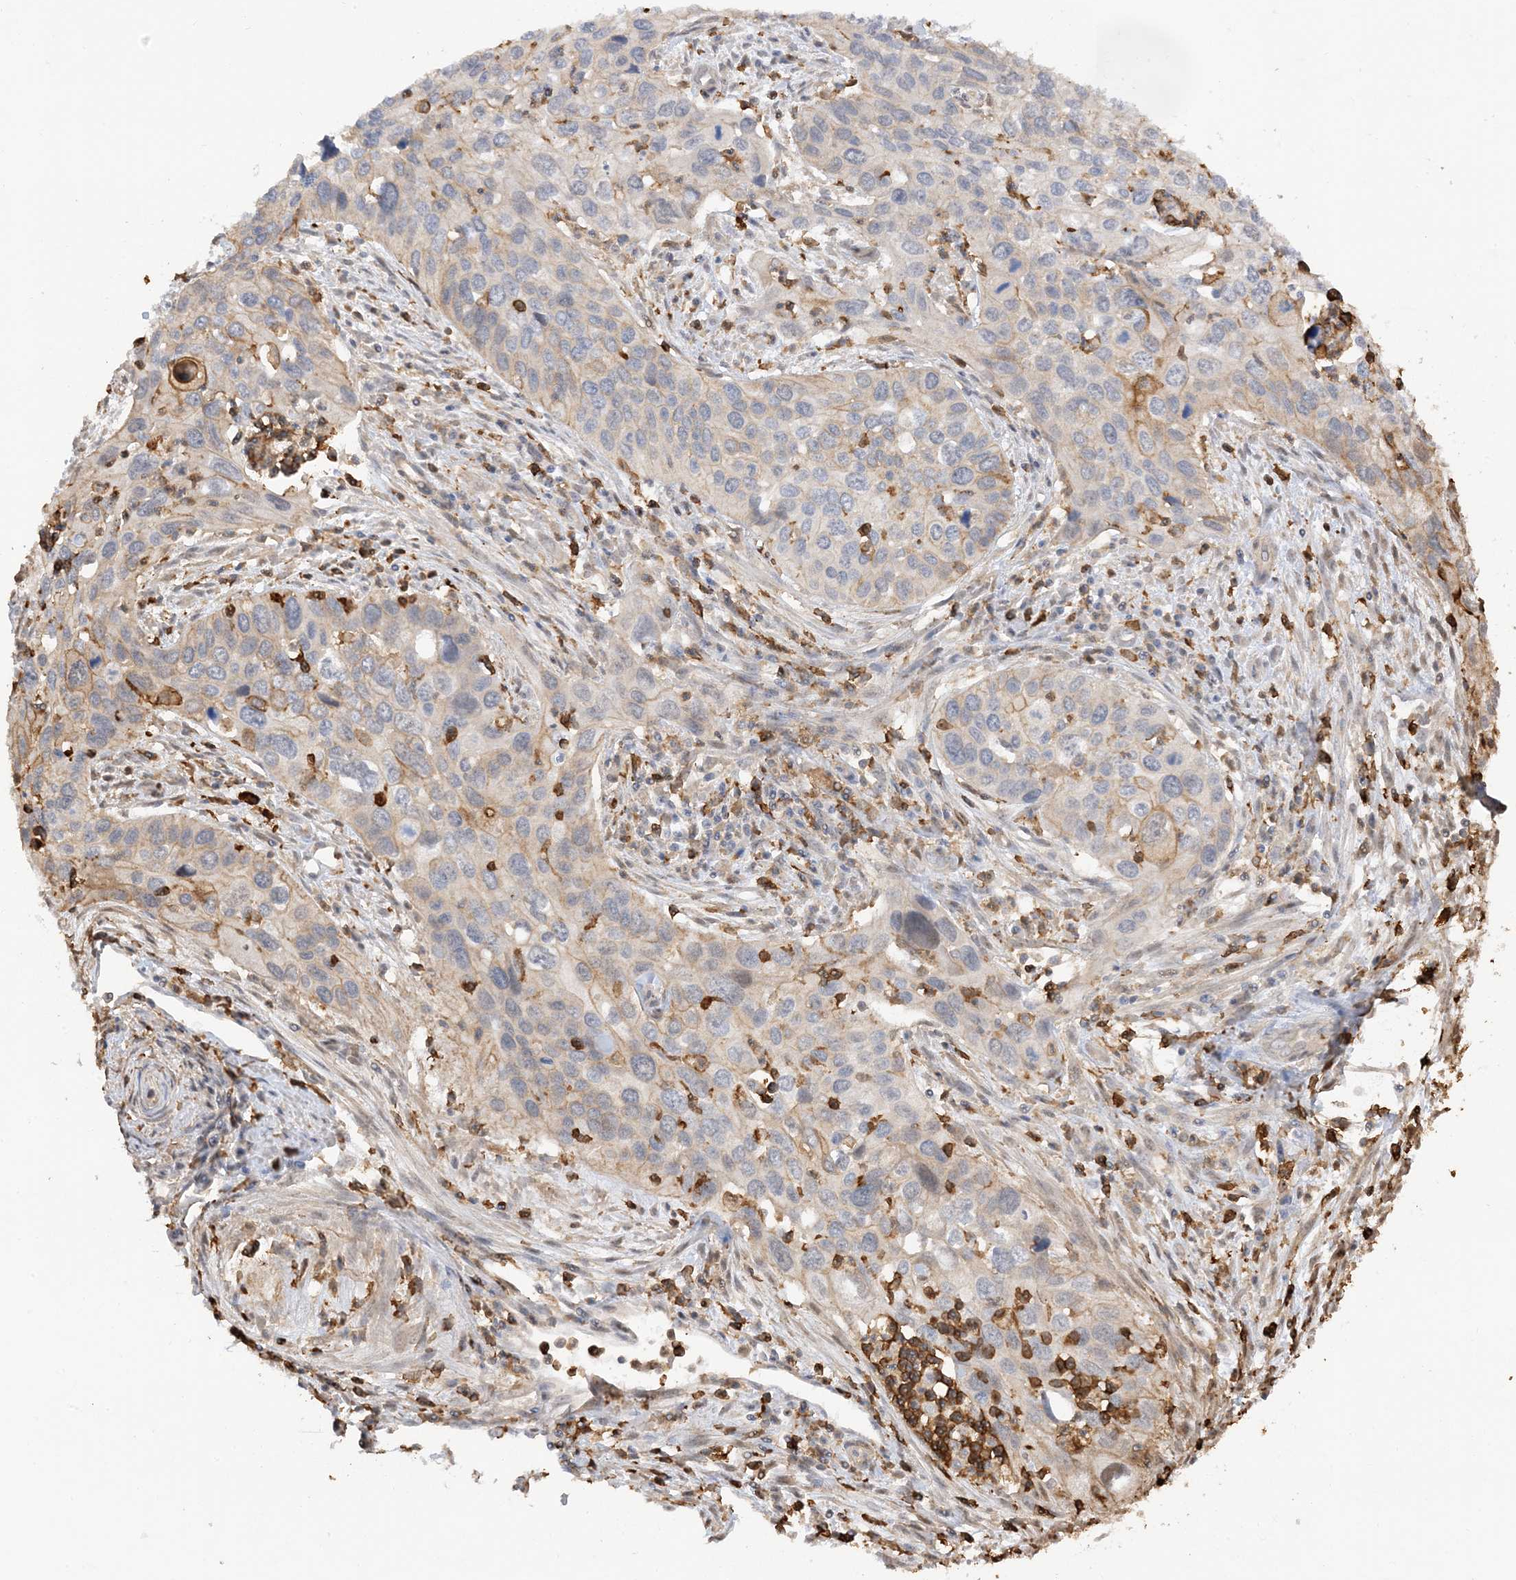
{"staining": {"intensity": "weak", "quantity": "<25%", "location": "cytoplasmic/membranous"}, "tissue": "cervical cancer", "cell_type": "Tumor cells", "image_type": "cancer", "snomed": [{"axis": "morphology", "description": "Squamous cell carcinoma, NOS"}, {"axis": "topography", "description": "Cervix"}], "caption": "The image shows no significant staining in tumor cells of cervical cancer (squamous cell carcinoma).", "gene": "PHACTR2", "patient": {"sex": "female", "age": 55}}